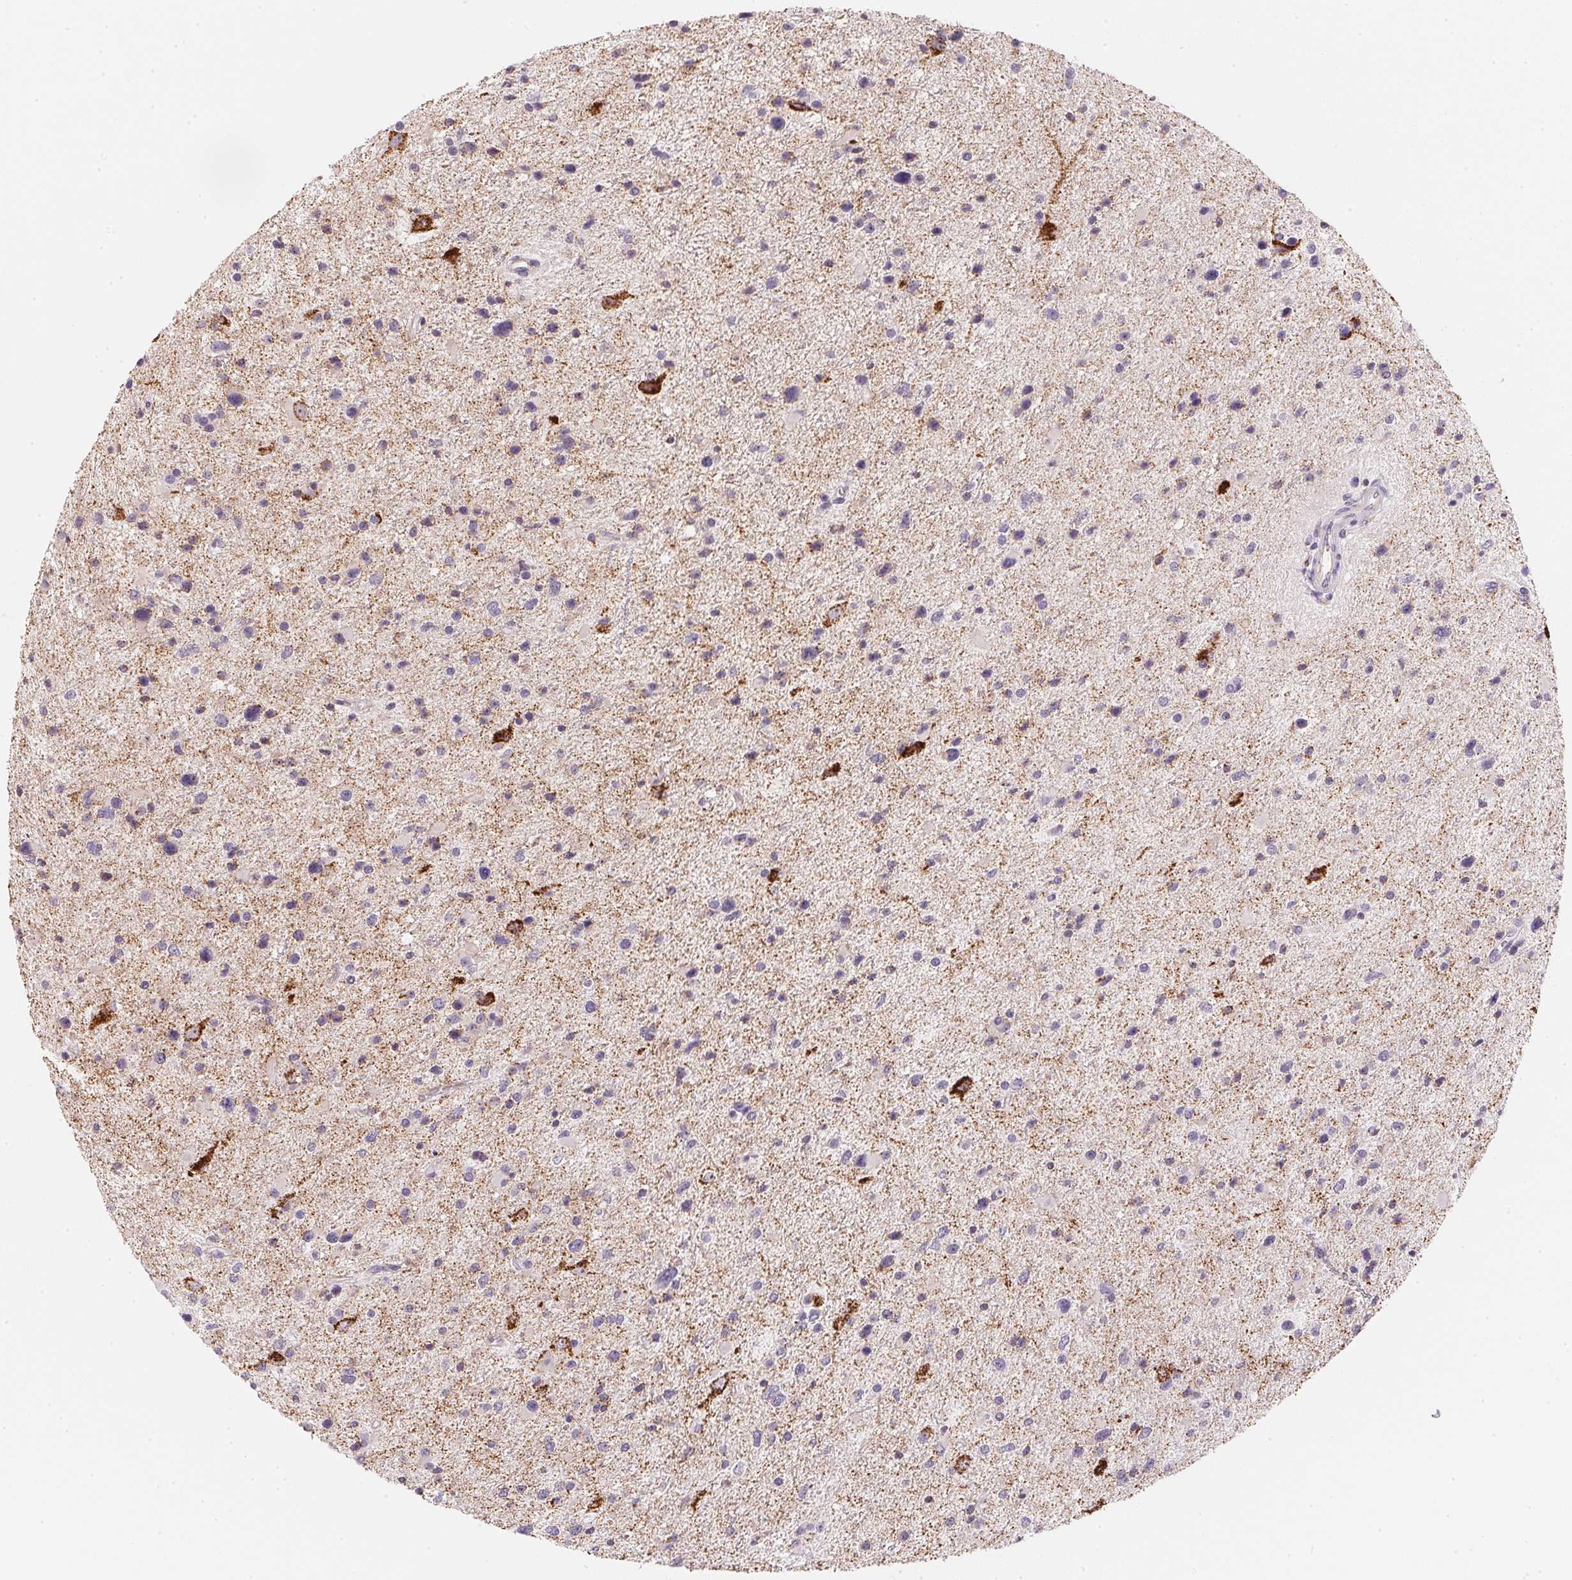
{"staining": {"intensity": "negative", "quantity": "none", "location": "none"}, "tissue": "glioma", "cell_type": "Tumor cells", "image_type": "cancer", "snomed": [{"axis": "morphology", "description": "Glioma, malignant, Low grade"}, {"axis": "topography", "description": "Brain"}], "caption": "A photomicrograph of glioma stained for a protein shows no brown staining in tumor cells. (DAB (3,3'-diaminobenzidine) IHC with hematoxylin counter stain).", "gene": "GIPC2", "patient": {"sex": "female", "age": 32}}